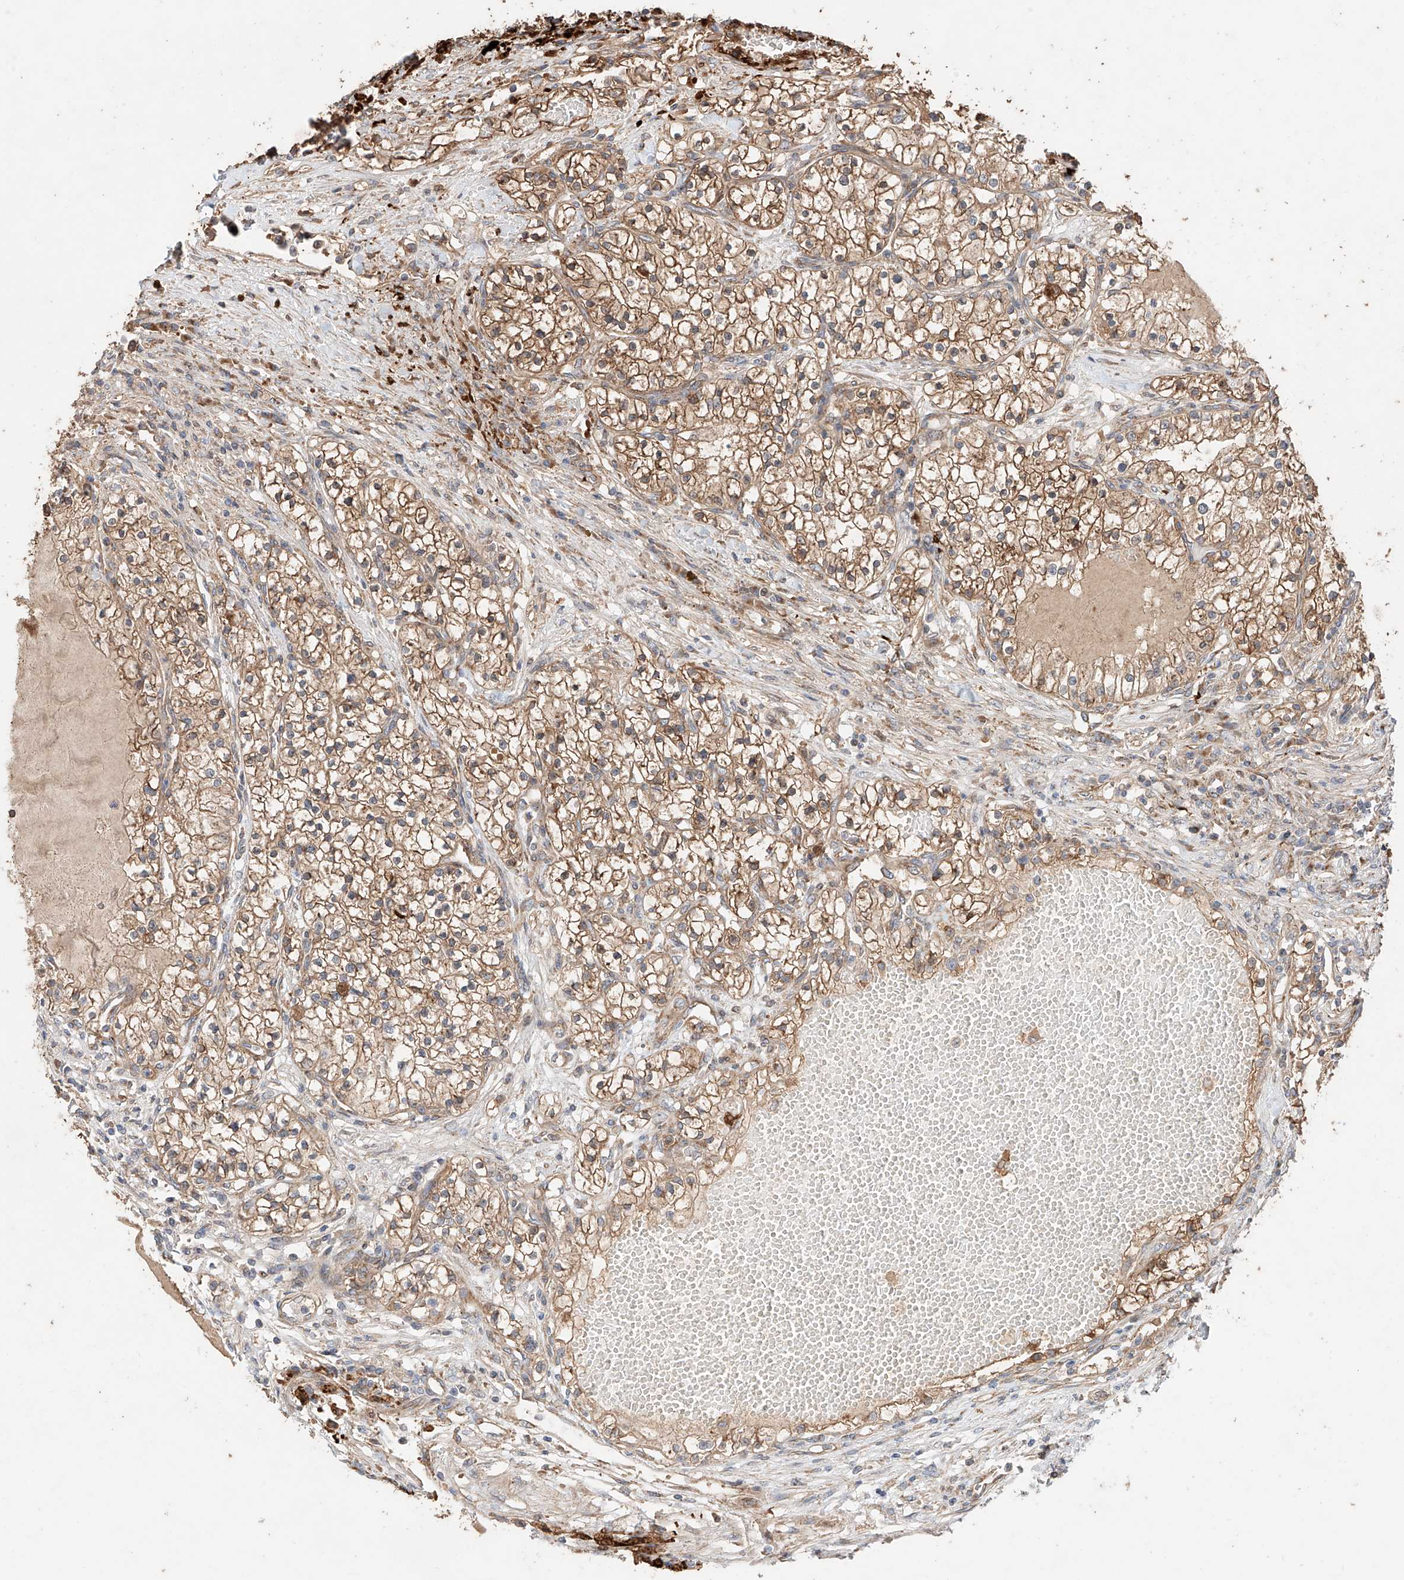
{"staining": {"intensity": "moderate", "quantity": ">75%", "location": "cytoplasmic/membranous"}, "tissue": "renal cancer", "cell_type": "Tumor cells", "image_type": "cancer", "snomed": [{"axis": "morphology", "description": "Normal tissue, NOS"}, {"axis": "morphology", "description": "Adenocarcinoma, NOS"}, {"axis": "topography", "description": "Kidney"}], "caption": "Tumor cells reveal moderate cytoplasmic/membranous positivity in approximately >75% of cells in renal adenocarcinoma.", "gene": "MOSPD1", "patient": {"sex": "male", "age": 68}}